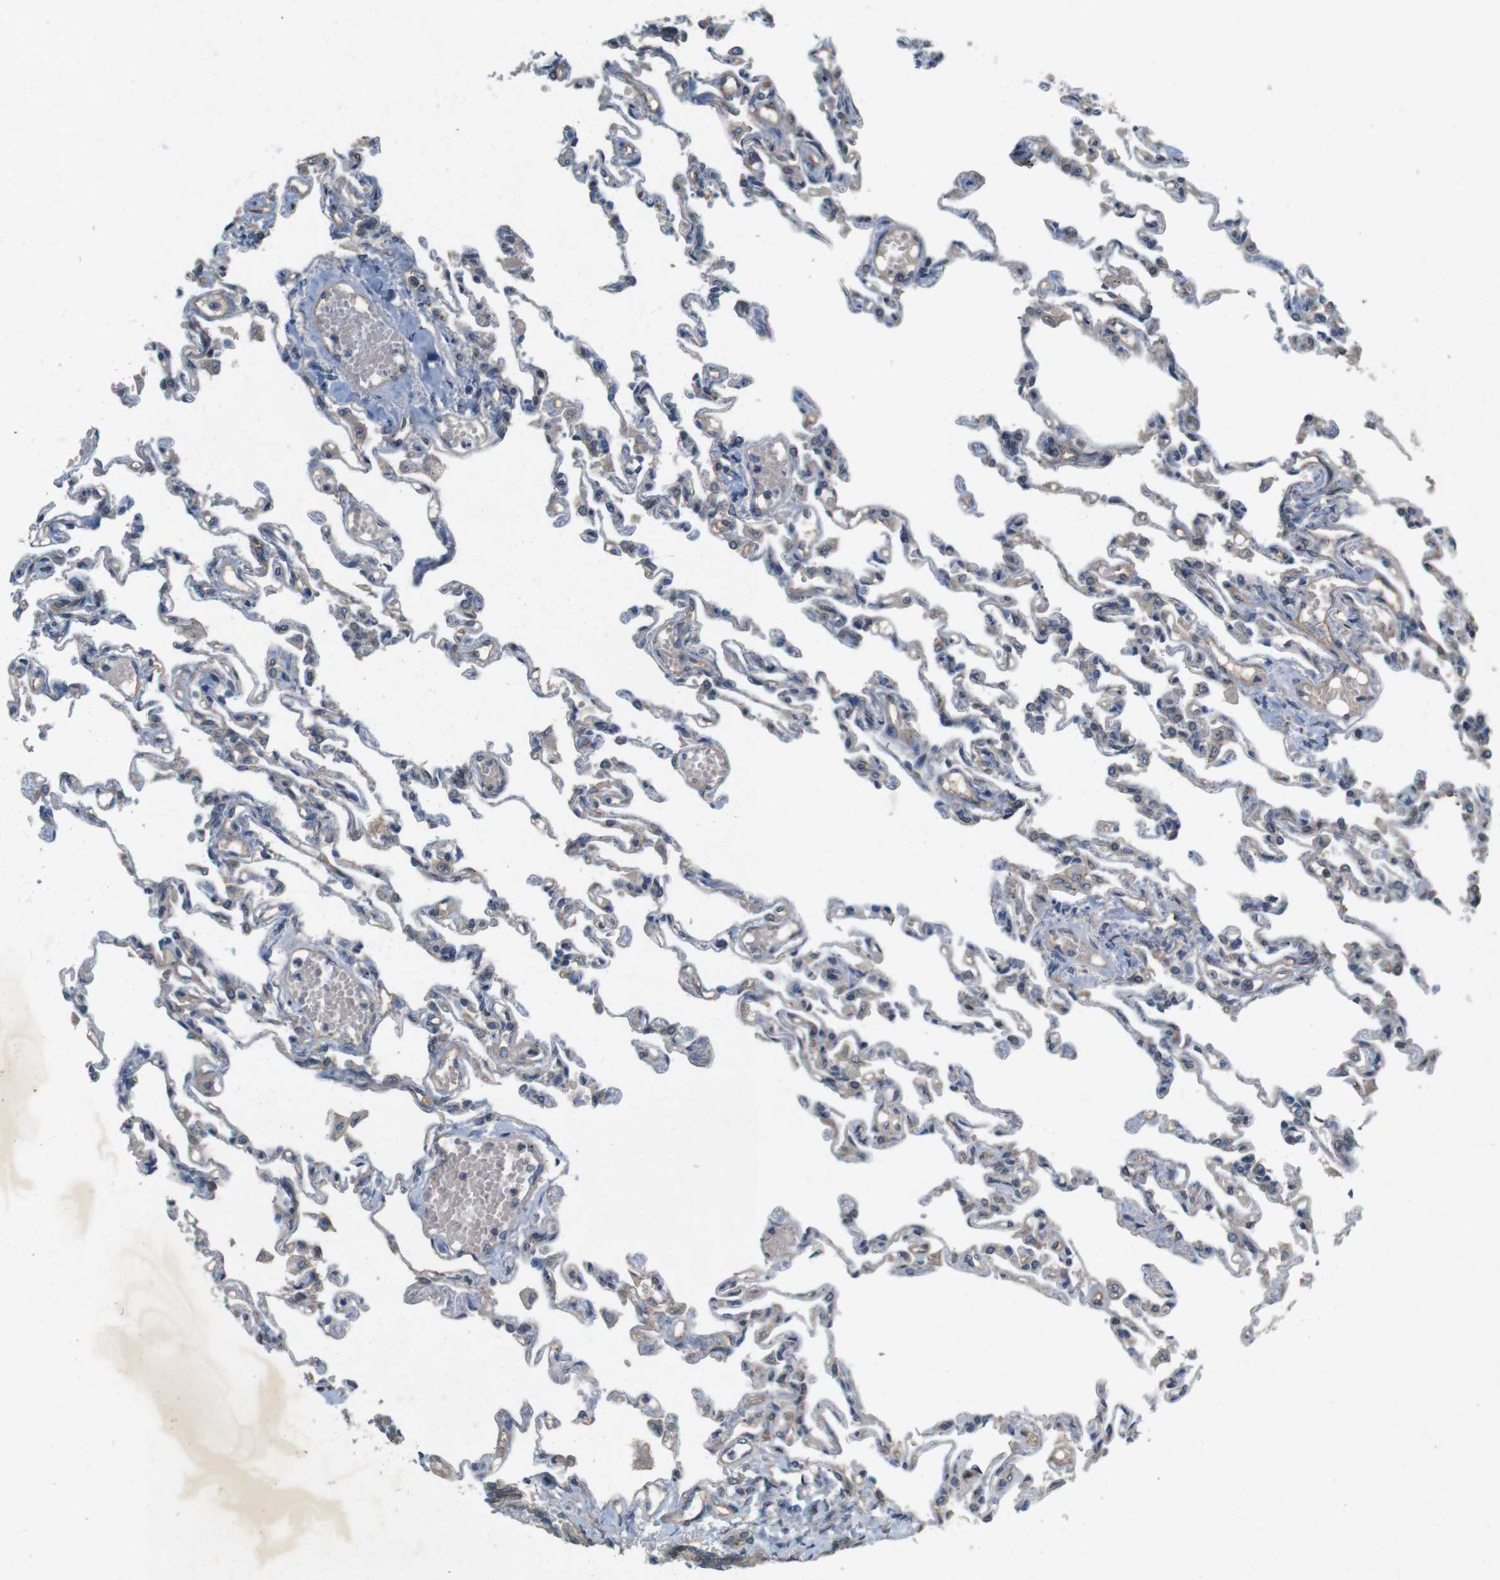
{"staining": {"intensity": "weak", "quantity": "<25%", "location": "cytoplasmic/membranous"}, "tissue": "lung", "cell_type": "Alveolar cells", "image_type": "normal", "snomed": [{"axis": "morphology", "description": "Normal tissue, NOS"}, {"axis": "topography", "description": "Lung"}], "caption": "Immunohistochemistry micrograph of benign lung: human lung stained with DAB displays no significant protein expression in alveolar cells.", "gene": "PVR", "patient": {"sex": "male", "age": 21}}